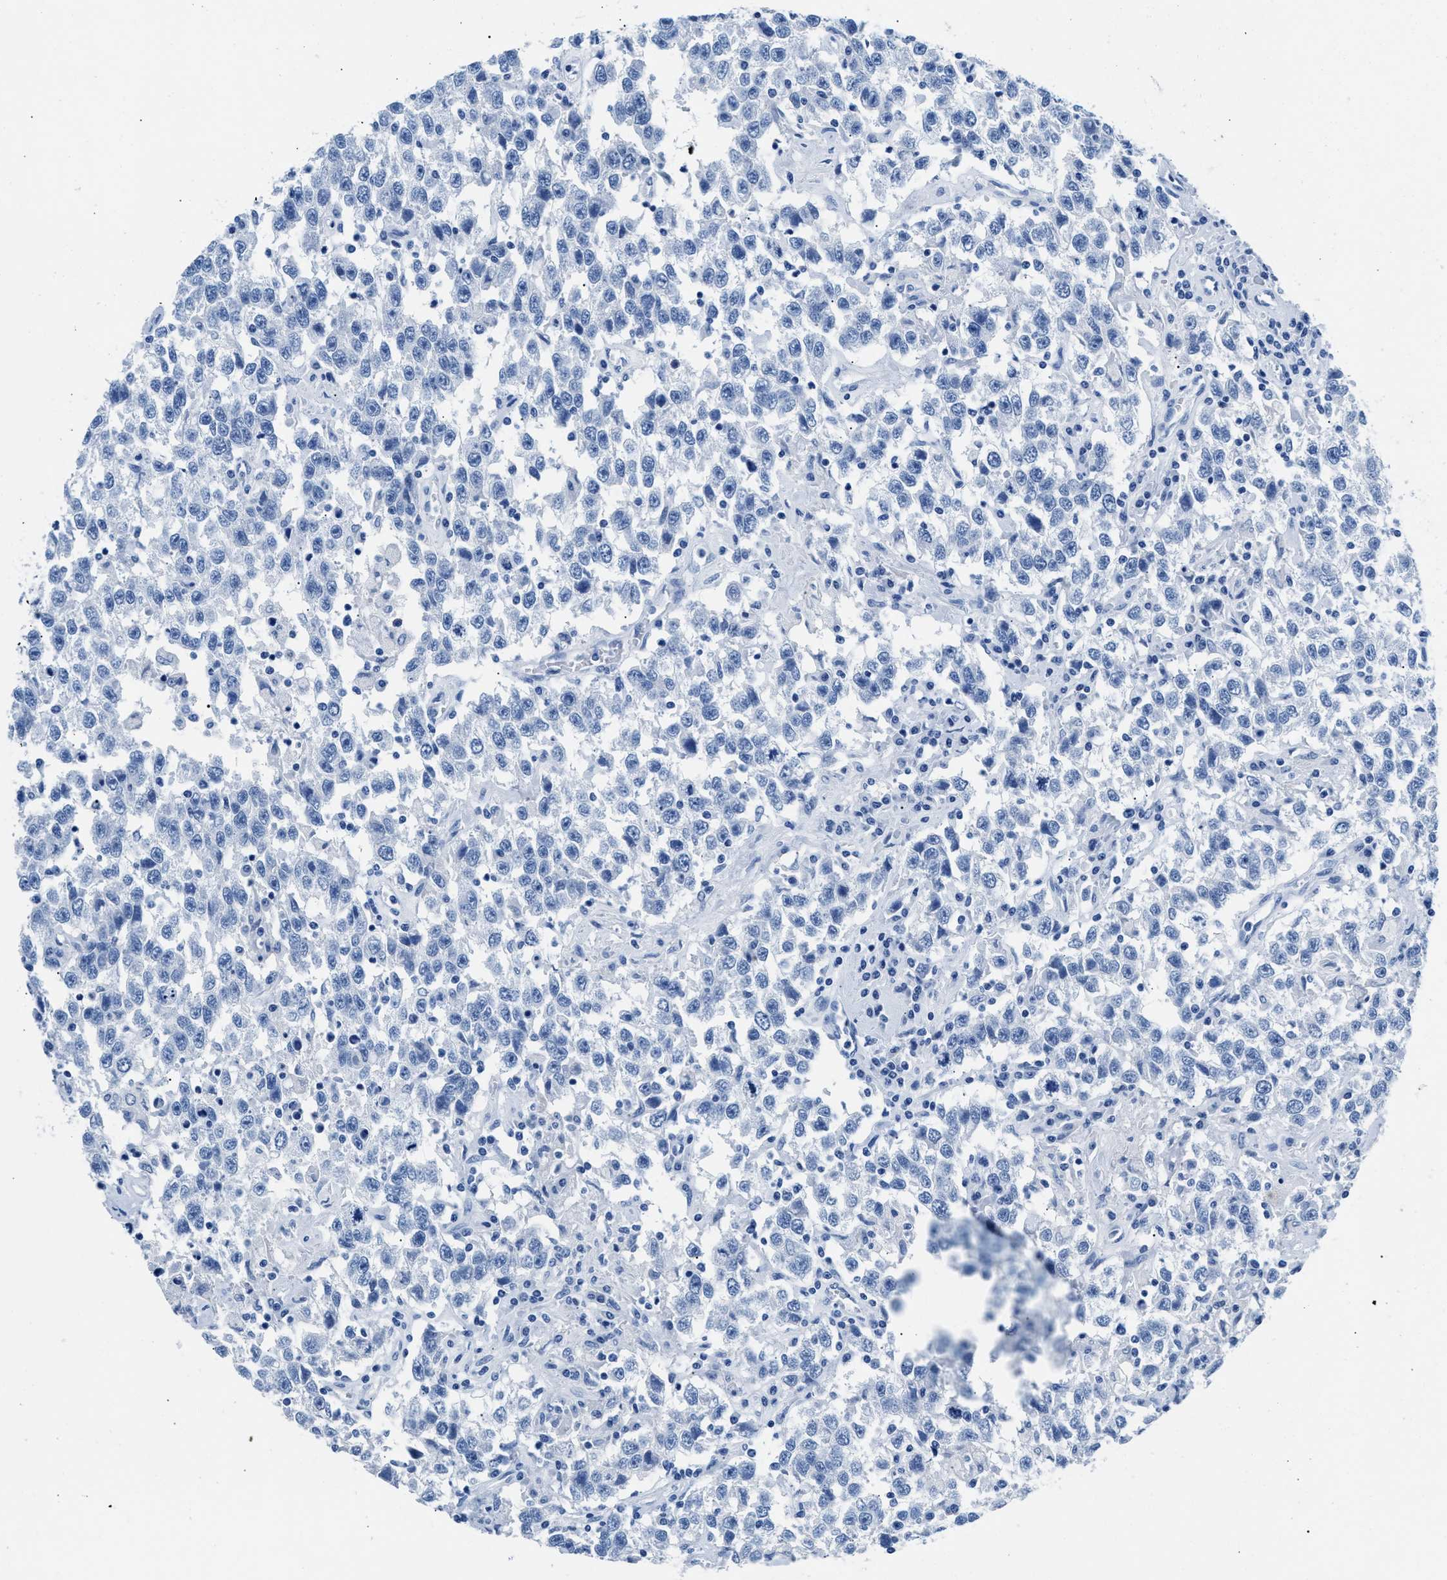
{"staining": {"intensity": "negative", "quantity": "none", "location": "none"}, "tissue": "testis cancer", "cell_type": "Tumor cells", "image_type": "cancer", "snomed": [{"axis": "morphology", "description": "Seminoma, NOS"}, {"axis": "topography", "description": "Testis"}], "caption": "Photomicrograph shows no significant protein expression in tumor cells of seminoma (testis).", "gene": "CPS1", "patient": {"sex": "male", "age": 41}}